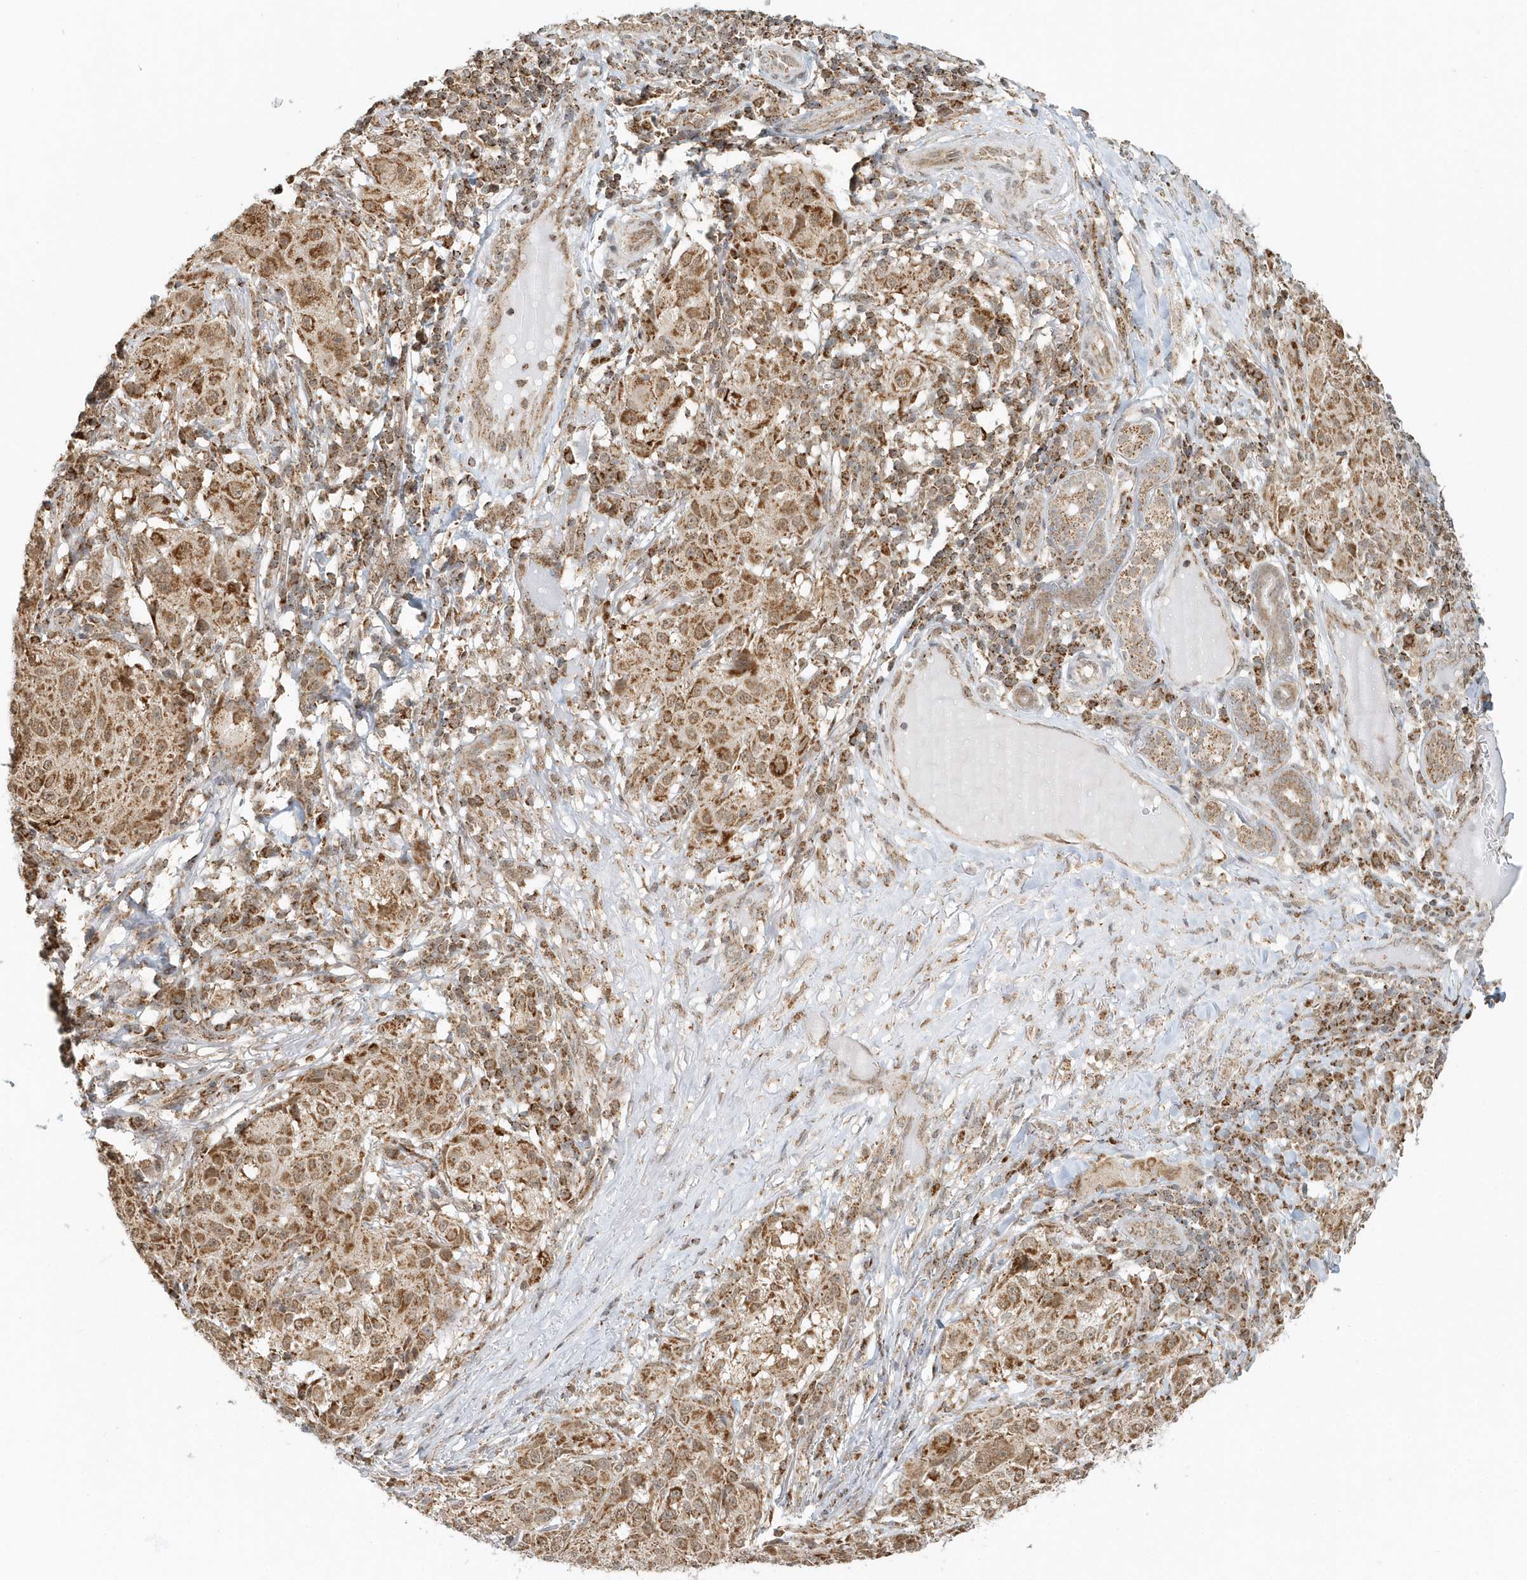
{"staining": {"intensity": "moderate", "quantity": ">75%", "location": "cytoplasmic/membranous"}, "tissue": "melanoma", "cell_type": "Tumor cells", "image_type": "cancer", "snomed": [{"axis": "morphology", "description": "Necrosis, NOS"}, {"axis": "morphology", "description": "Malignant melanoma, NOS"}, {"axis": "topography", "description": "Skin"}], "caption": "This is a micrograph of immunohistochemistry (IHC) staining of malignant melanoma, which shows moderate positivity in the cytoplasmic/membranous of tumor cells.", "gene": "PSMD6", "patient": {"sex": "female", "age": 87}}